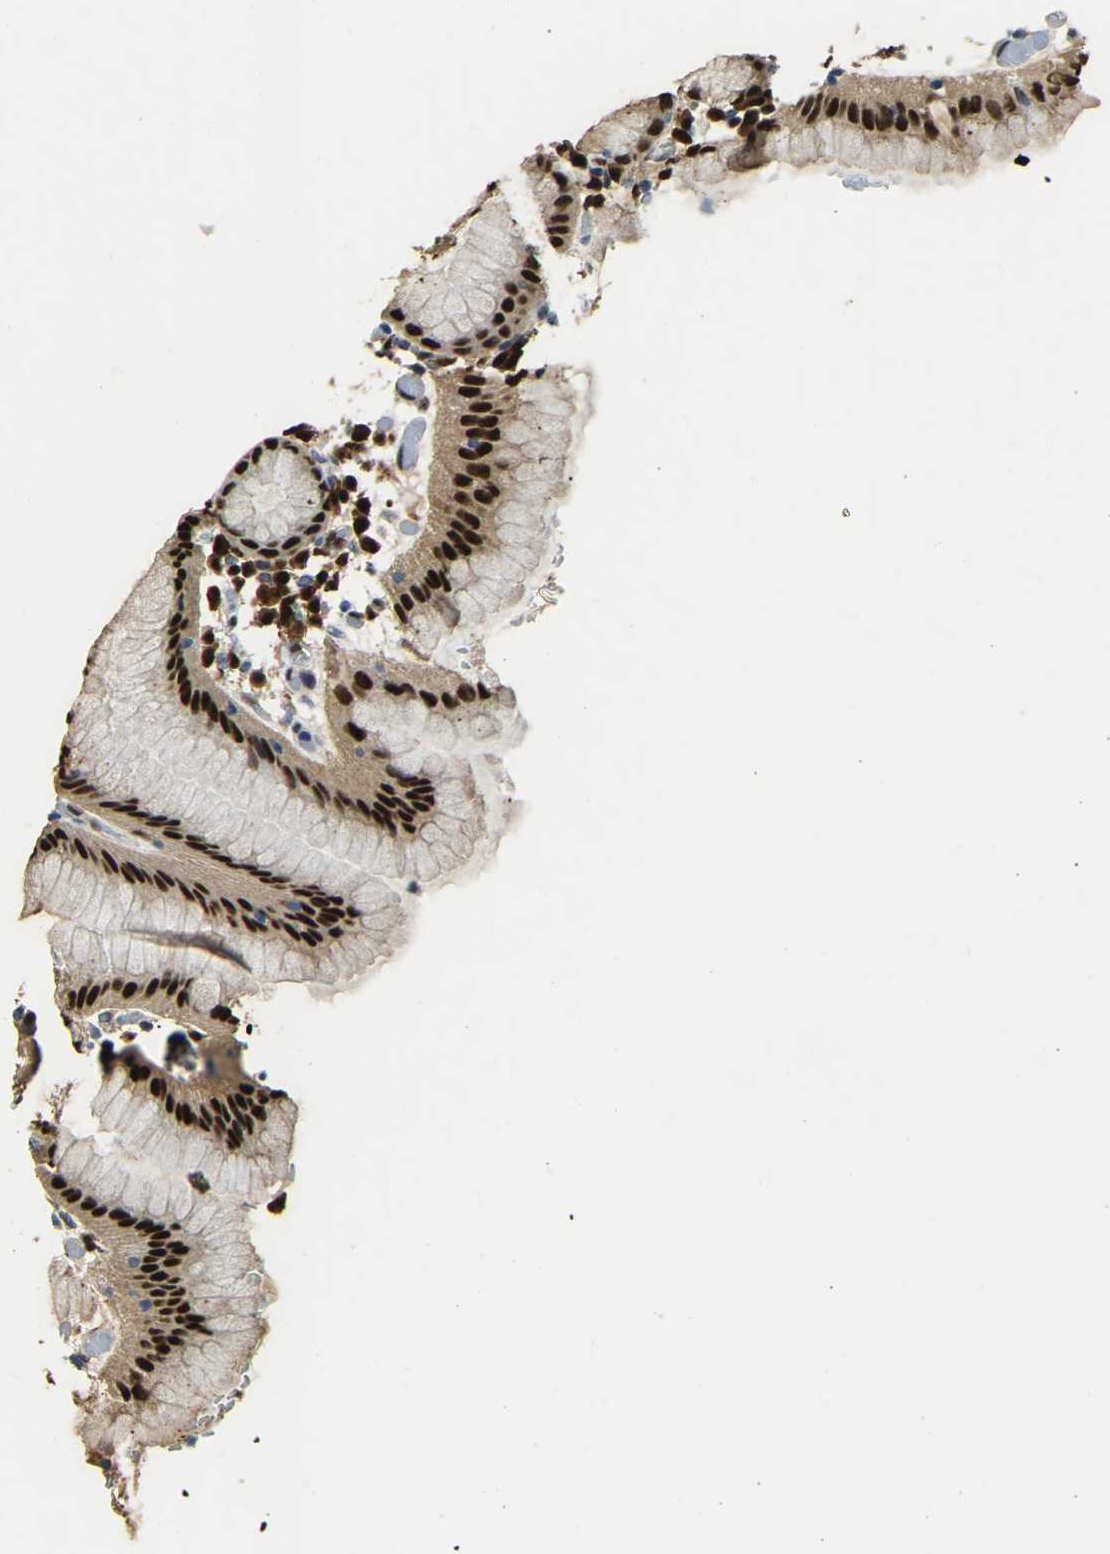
{"staining": {"intensity": "strong", "quantity": ">75%", "location": "cytoplasmic/membranous,nuclear"}, "tissue": "stomach", "cell_type": "Glandular cells", "image_type": "normal", "snomed": [{"axis": "morphology", "description": "Normal tissue, NOS"}, {"axis": "topography", "description": "Stomach"}, {"axis": "topography", "description": "Stomach, lower"}], "caption": "Immunohistochemistry photomicrograph of unremarkable stomach stained for a protein (brown), which shows high levels of strong cytoplasmic/membranous,nuclear staining in approximately >75% of glandular cells.", "gene": "NANS", "patient": {"sex": "female", "age": 75}}